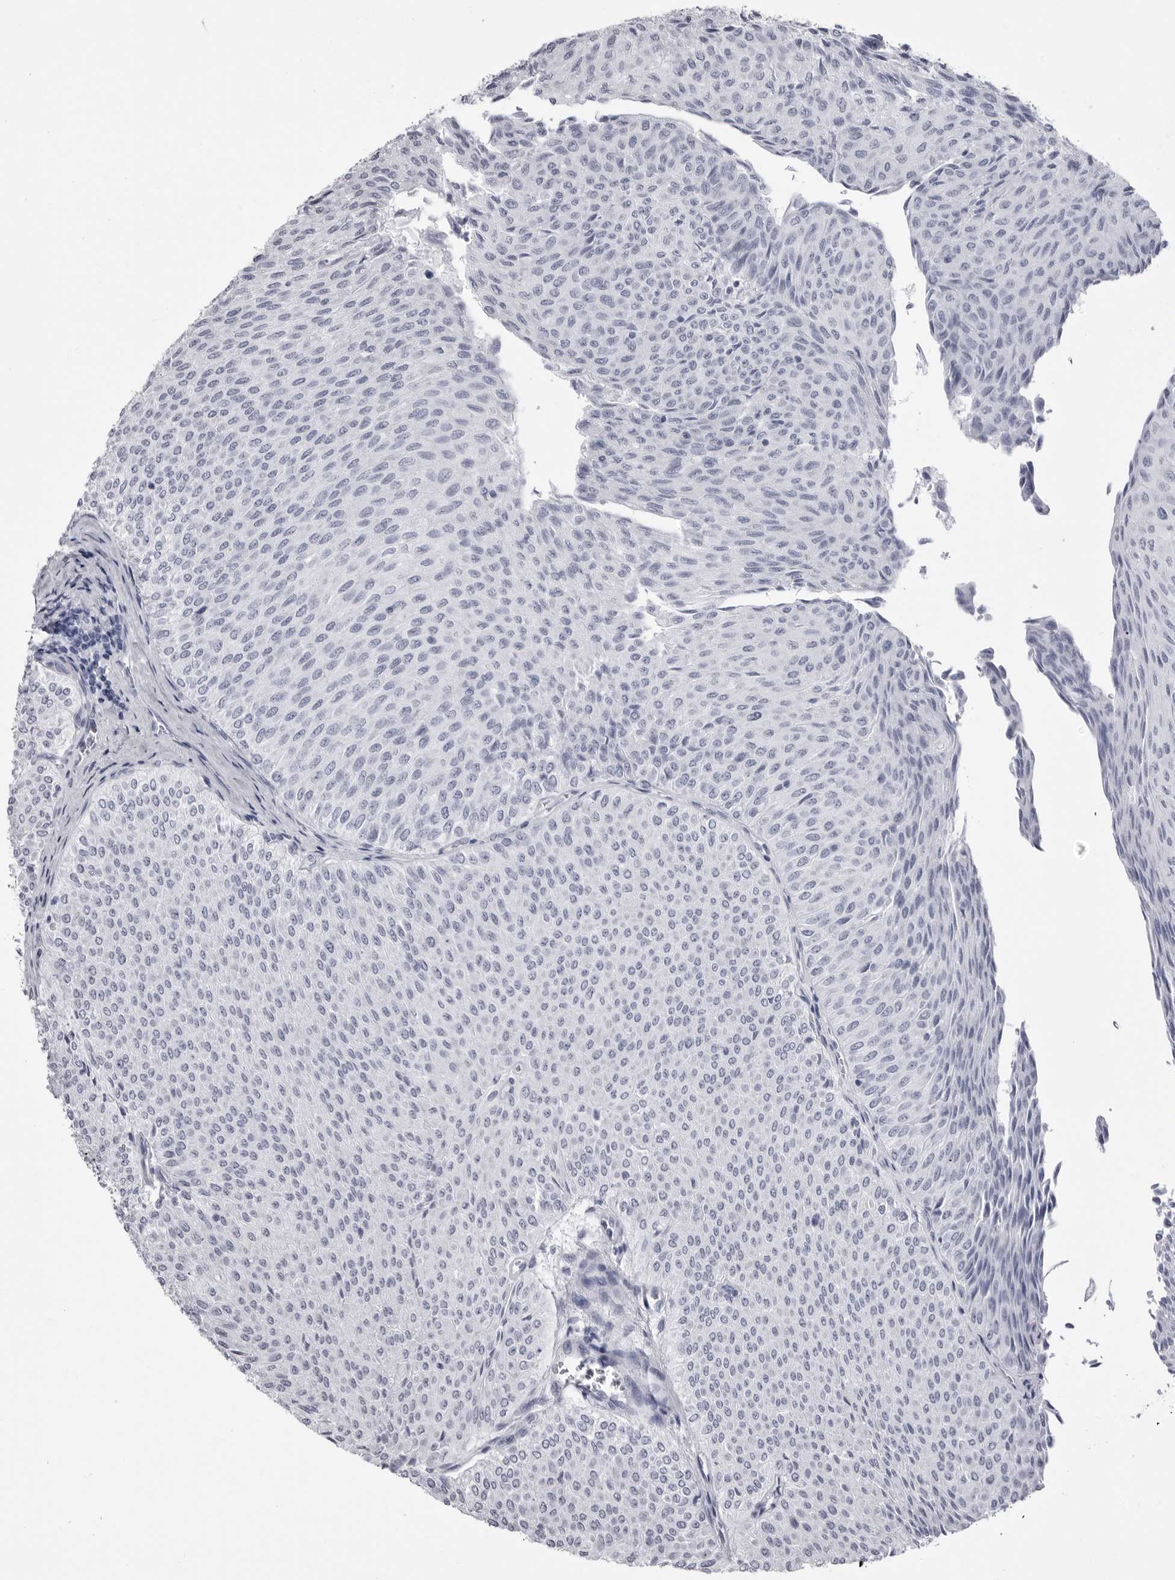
{"staining": {"intensity": "negative", "quantity": "none", "location": "none"}, "tissue": "urothelial cancer", "cell_type": "Tumor cells", "image_type": "cancer", "snomed": [{"axis": "morphology", "description": "Urothelial carcinoma, Low grade"}, {"axis": "topography", "description": "Urinary bladder"}], "caption": "Immunohistochemistry image of neoplastic tissue: low-grade urothelial carcinoma stained with DAB (3,3'-diaminobenzidine) shows no significant protein positivity in tumor cells.", "gene": "STAP2", "patient": {"sex": "male", "age": 78}}